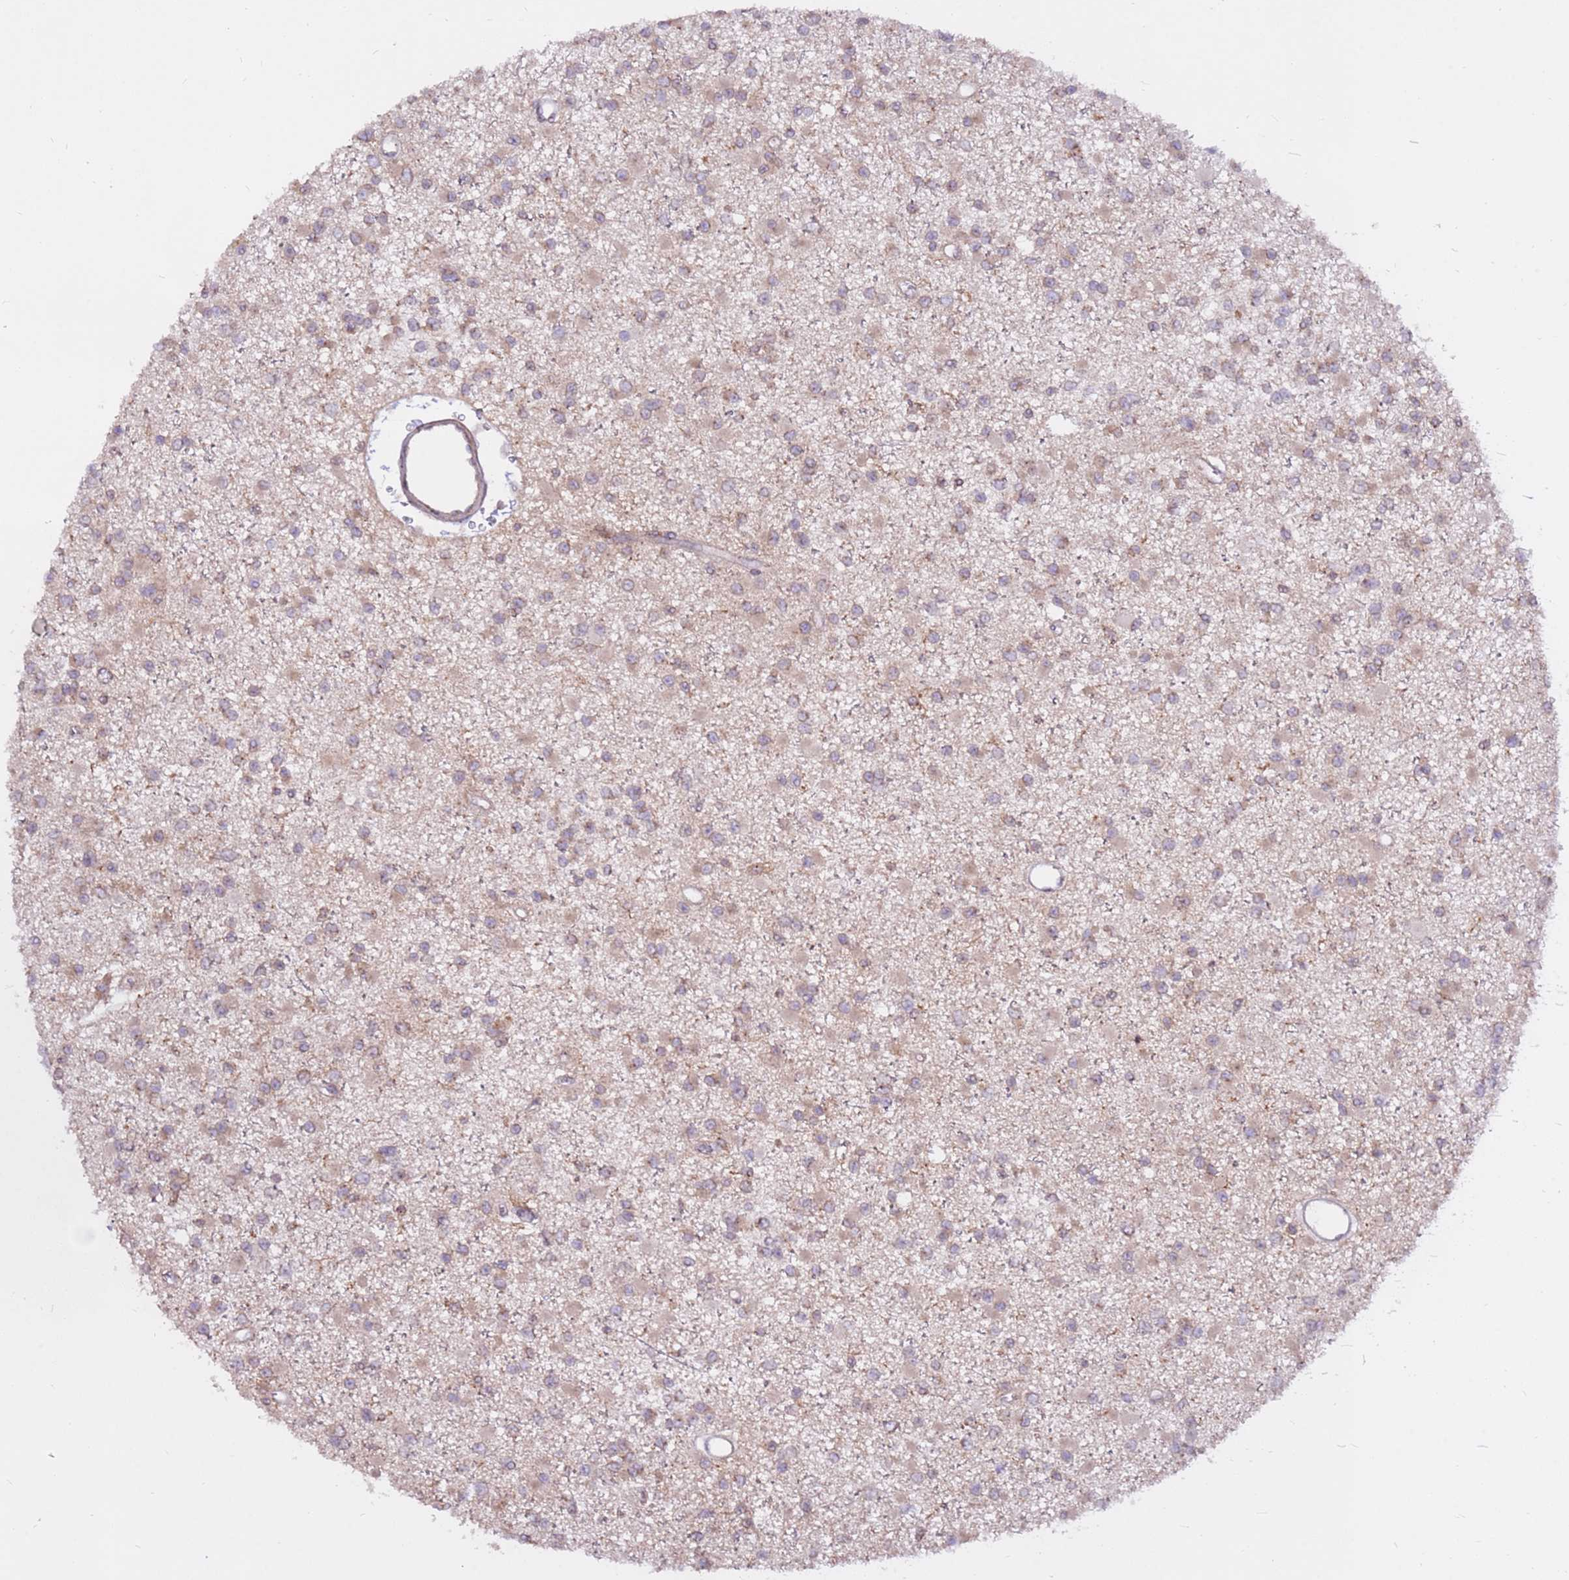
{"staining": {"intensity": "weak", "quantity": "25%-75%", "location": "cytoplasmic/membranous"}, "tissue": "glioma", "cell_type": "Tumor cells", "image_type": "cancer", "snomed": [{"axis": "morphology", "description": "Glioma, malignant, Low grade"}, {"axis": "topography", "description": "Brain"}], "caption": "Immunohistochemistry (IHC) of low-grade glioma (malignant) demonstrates low levels of weak cytoplasmic/membranous positivity in approximately 25%-75% of tumor cells.", "gene": "DDX19B", "patient": {"sex": "female", "age": 22}}